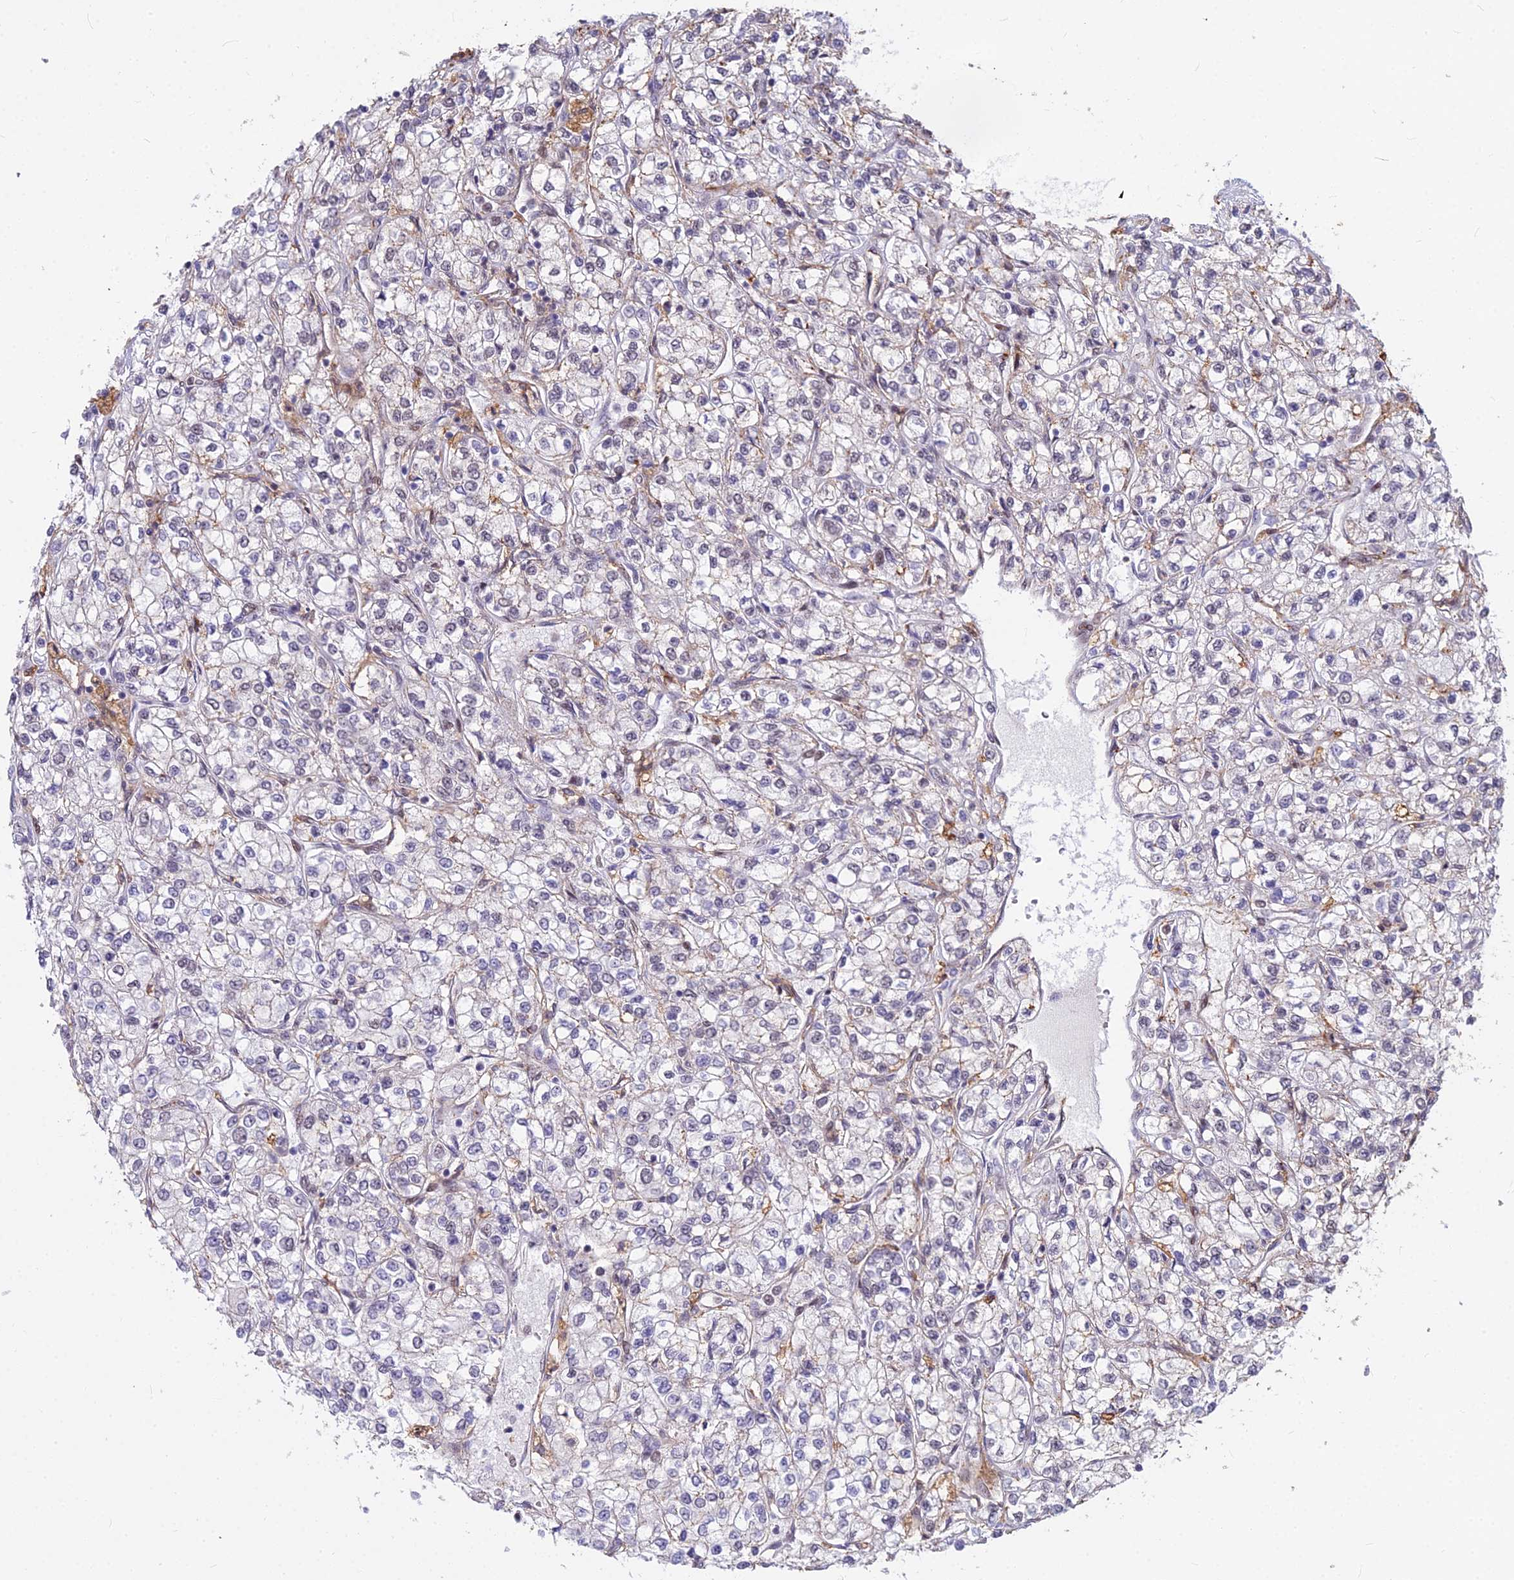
{"staining": {"intensity": "negative", "quantity": "none", "location": "none"}, "tissue": "renal cancer", "cell_type": "Tumor cells", "image_type": "cancer", "snomed": [{"axis": "morphology", "description": "Adenocarcinoma, NOS"}, {"axis": "topography", "description": "Kidney"}], "caption": "Immunohistochemical staining of renal cancer (adenocarcinoma) exhibits no significant expression in tumor cells.", "gene": "ALG10", "patient": {"sex": "male", "age": 80}}